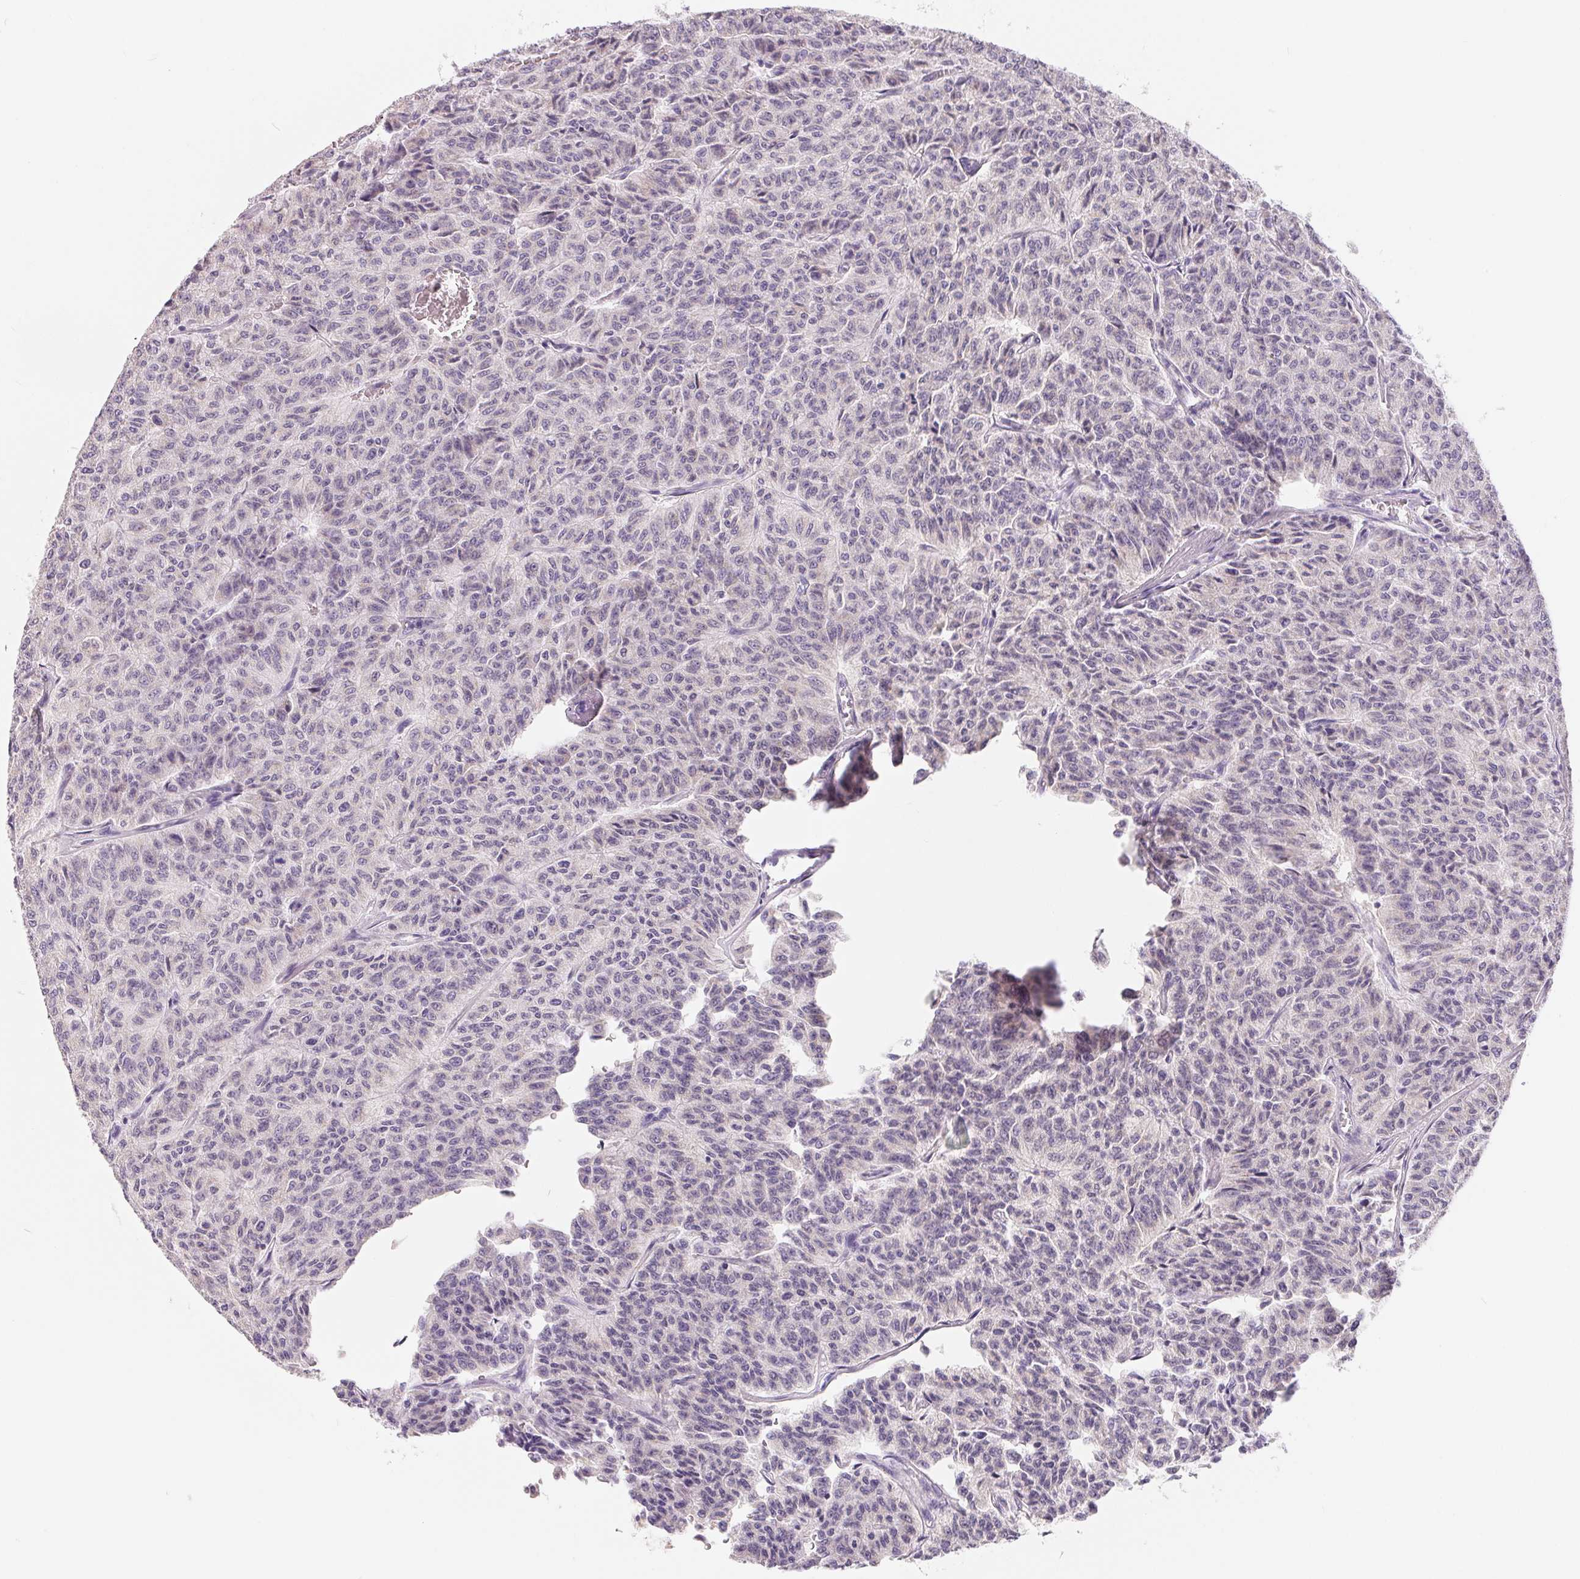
{"staining": {"intensity": "negative", "quantity": "none", "location": "none"}, "tissue": "carcinoid", "cell_type": "Tumor cells", "image_type": "cancer", "snomed": [{"axis": "morphology", "description": "Carcinoid, malignant, NOS"}, {"axis": "topography", "description": "Lung"}], "caption": "Protein analysis of carcinoid reveals no significant positivity in tumor cells.", "gene": "SPACA5B", "patient": {"sex": "male", "age": 71}}